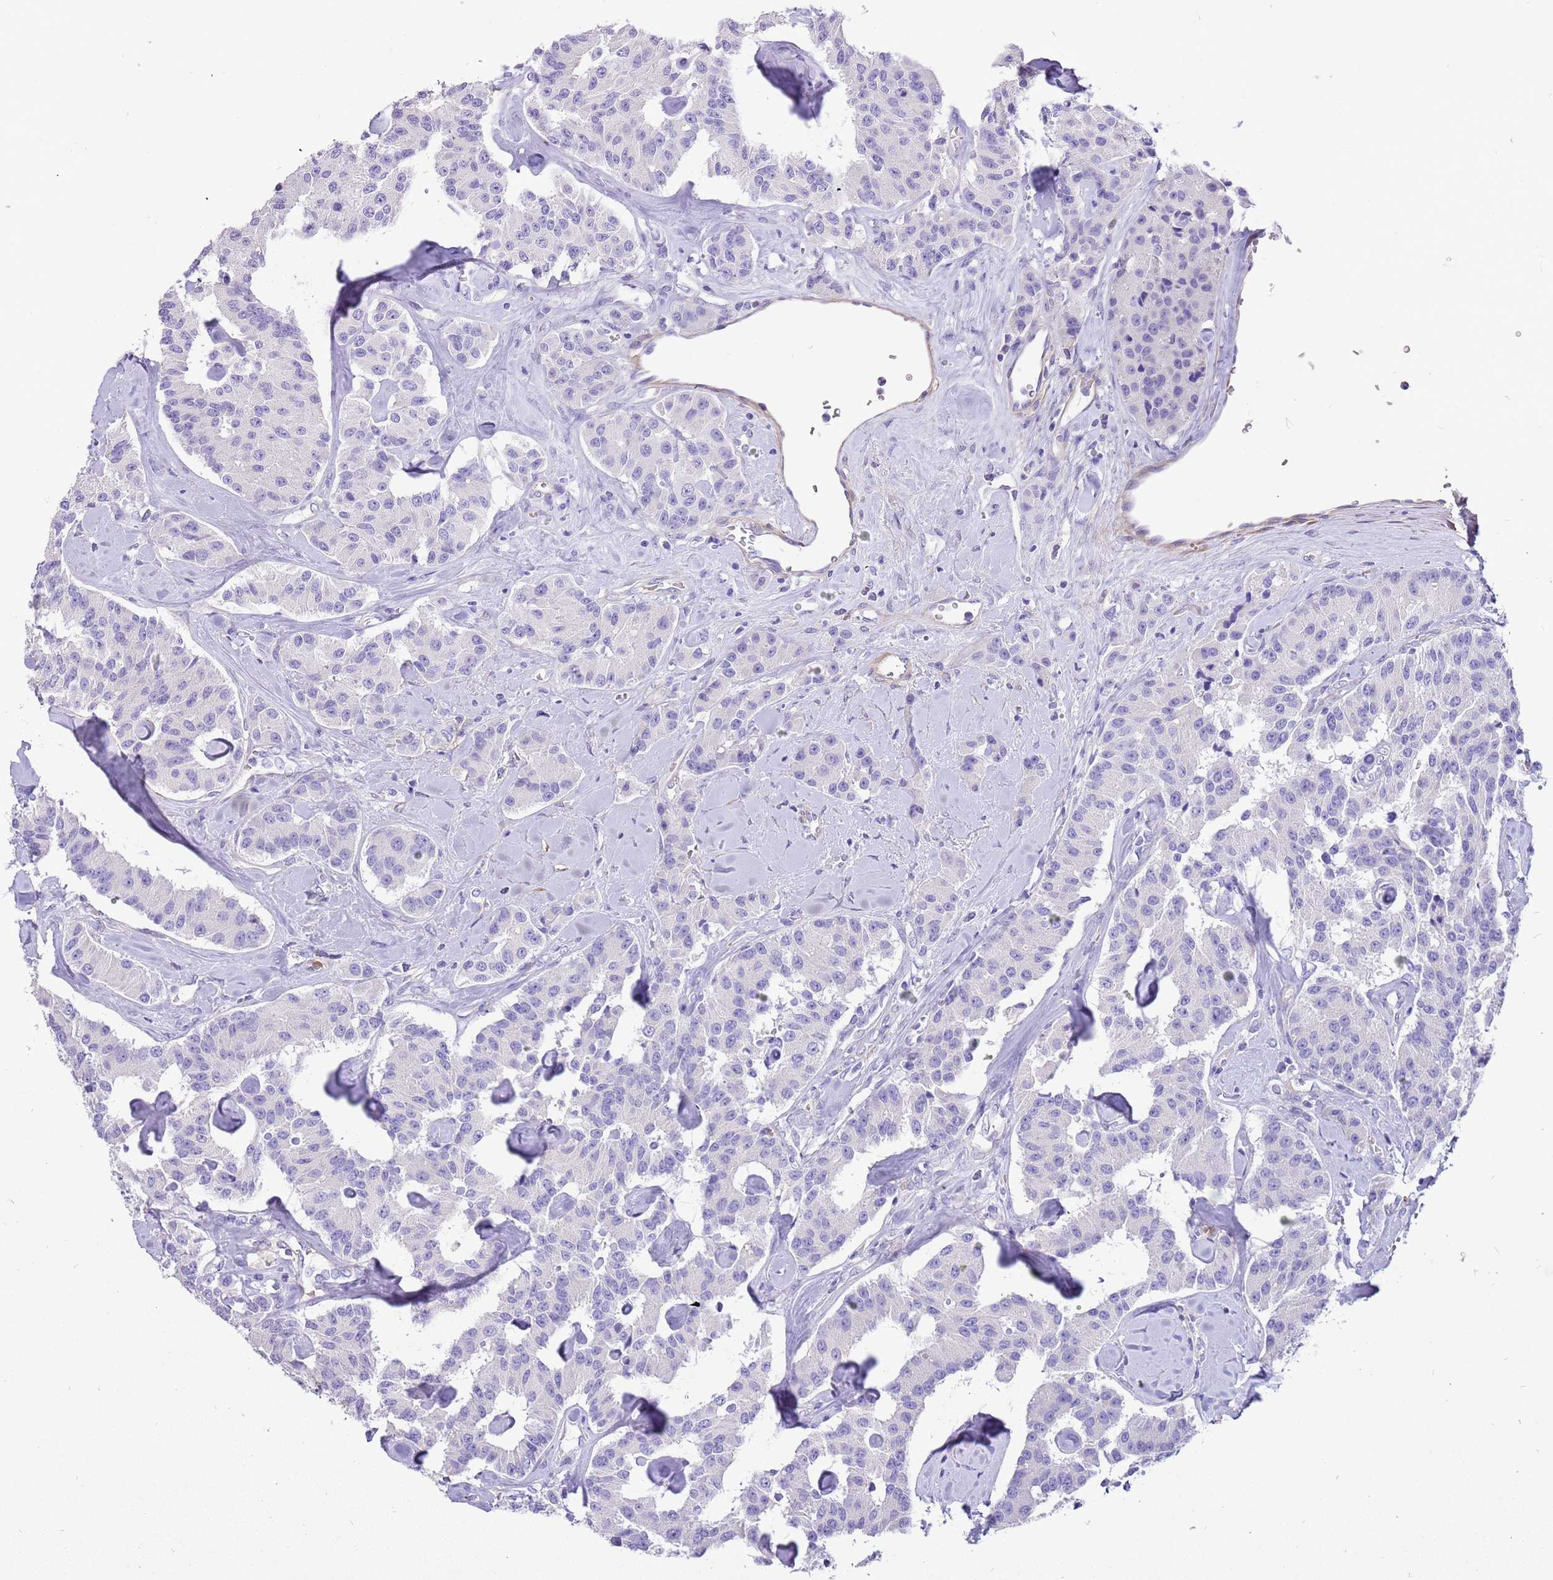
{"staining": {"intensity": "negative", "quantity": "none", "location": "none"}, "tissue": "carcinoid", "cell_type": "Tumor cells", "image_type": "cancer", "snomed": [{"axis": "morphology", "description": "Carcinoid, malignant, NOS"}, {"axis": "topography", "description": "Pancreas"}], "caption": "Carcinoid (malignant) stained for a protein using immunohistochemistry (IHC) displays no positivity tumor cells.", "gene": "KBTBD3", "patient": {"sex": "male", "age": 41}}